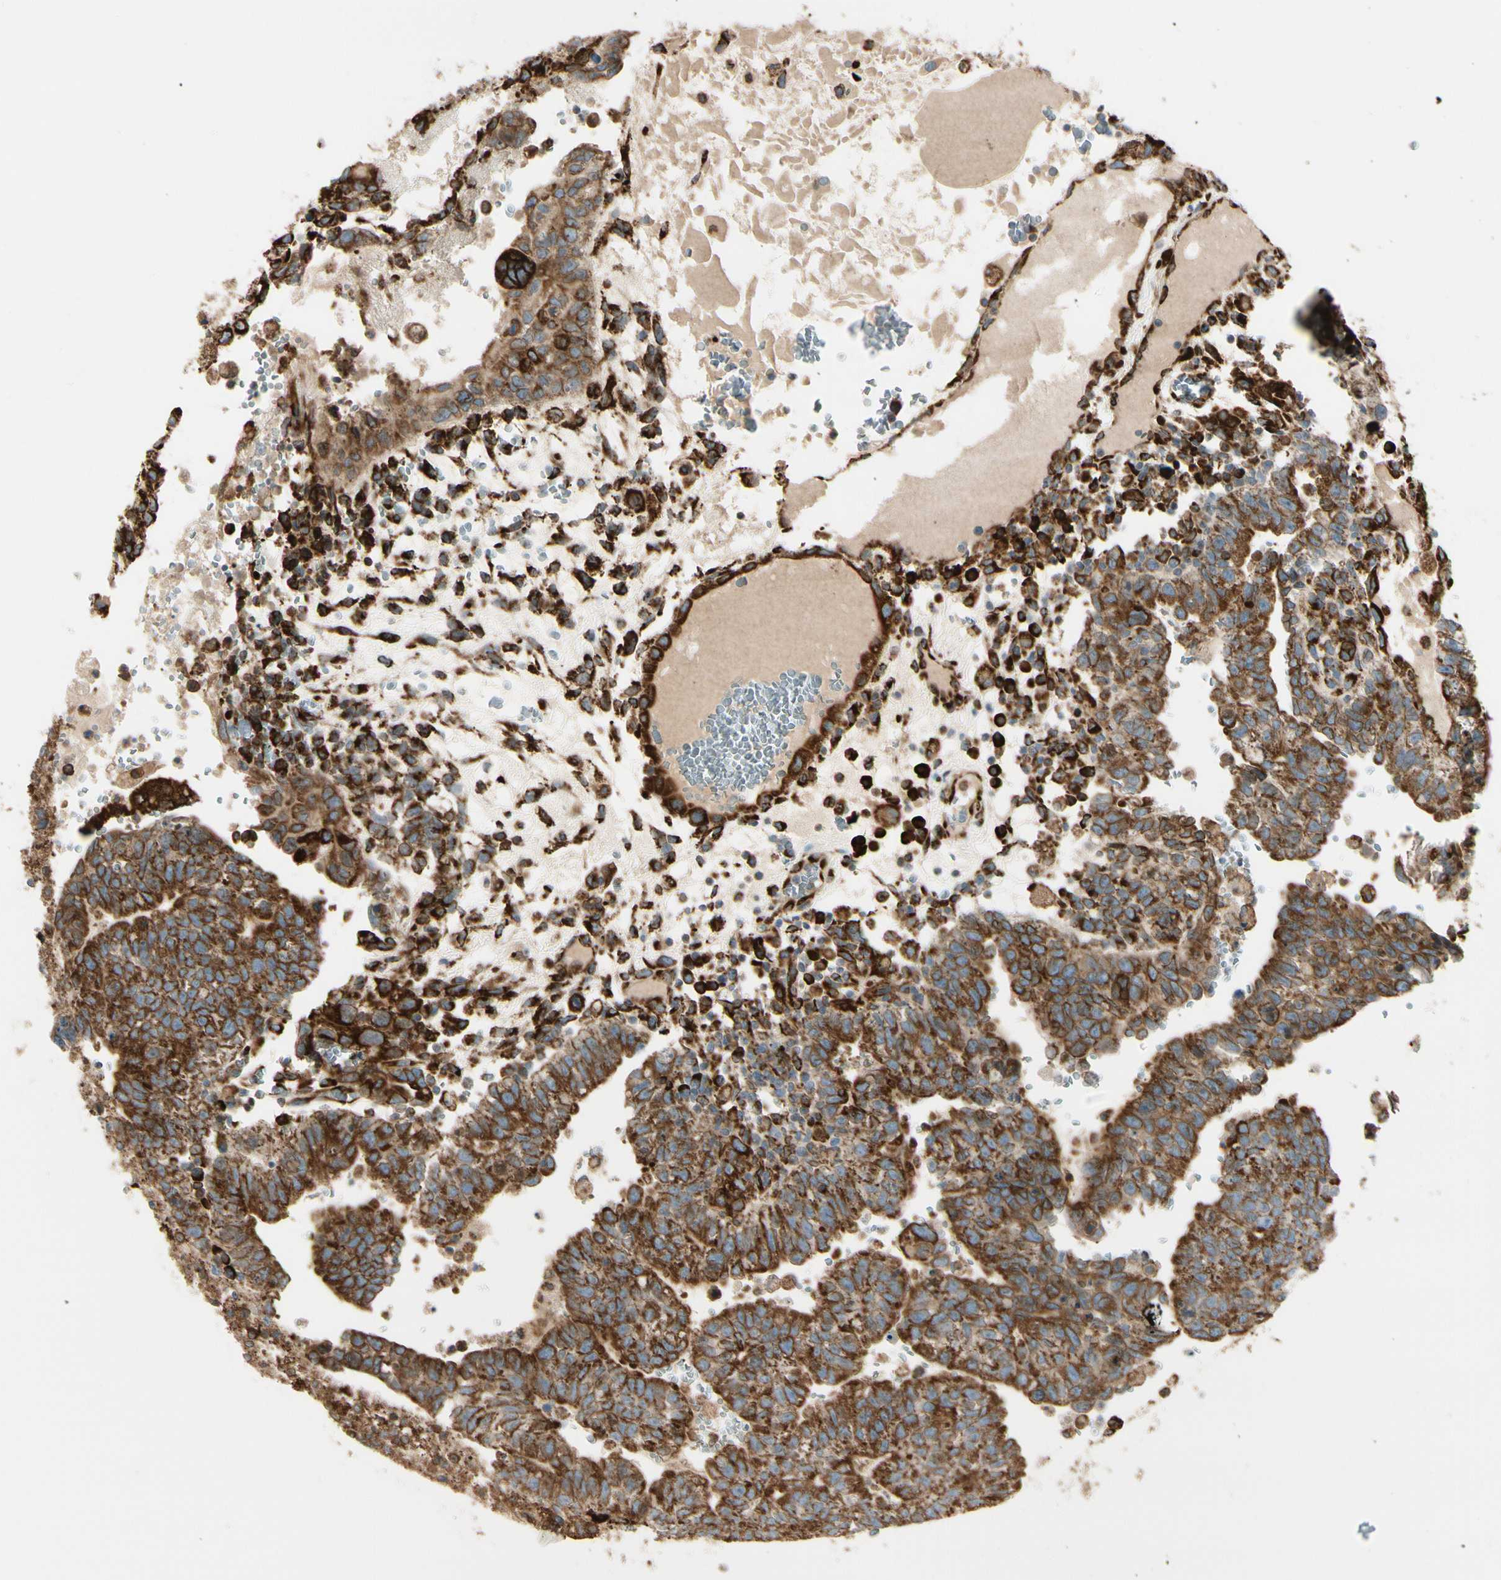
{"staining": {"intensity": "strong", "quantity": ">75%", "location": "cytoplasmic/membranous"}, "tissue": "testis cancer", "cell_type": "Tumor cells", "image_type": "cancer", "snomed": [{"axis": "morphology", "description": "Seminoma, NOS"}, {"axis": "morphology", "description": "Carcinoma, Embryonal, NOS"}, {"axis": "topography", "description": "Testis"}], "caption": "Immunohistochemical staining of human testis embryonal carcinoma reveals strong cytoplasmic/membranous protein positivity in about >75% of tumor cells.", "gene": "RRBP1", "patient": {"sex": "male", "age": 52}}